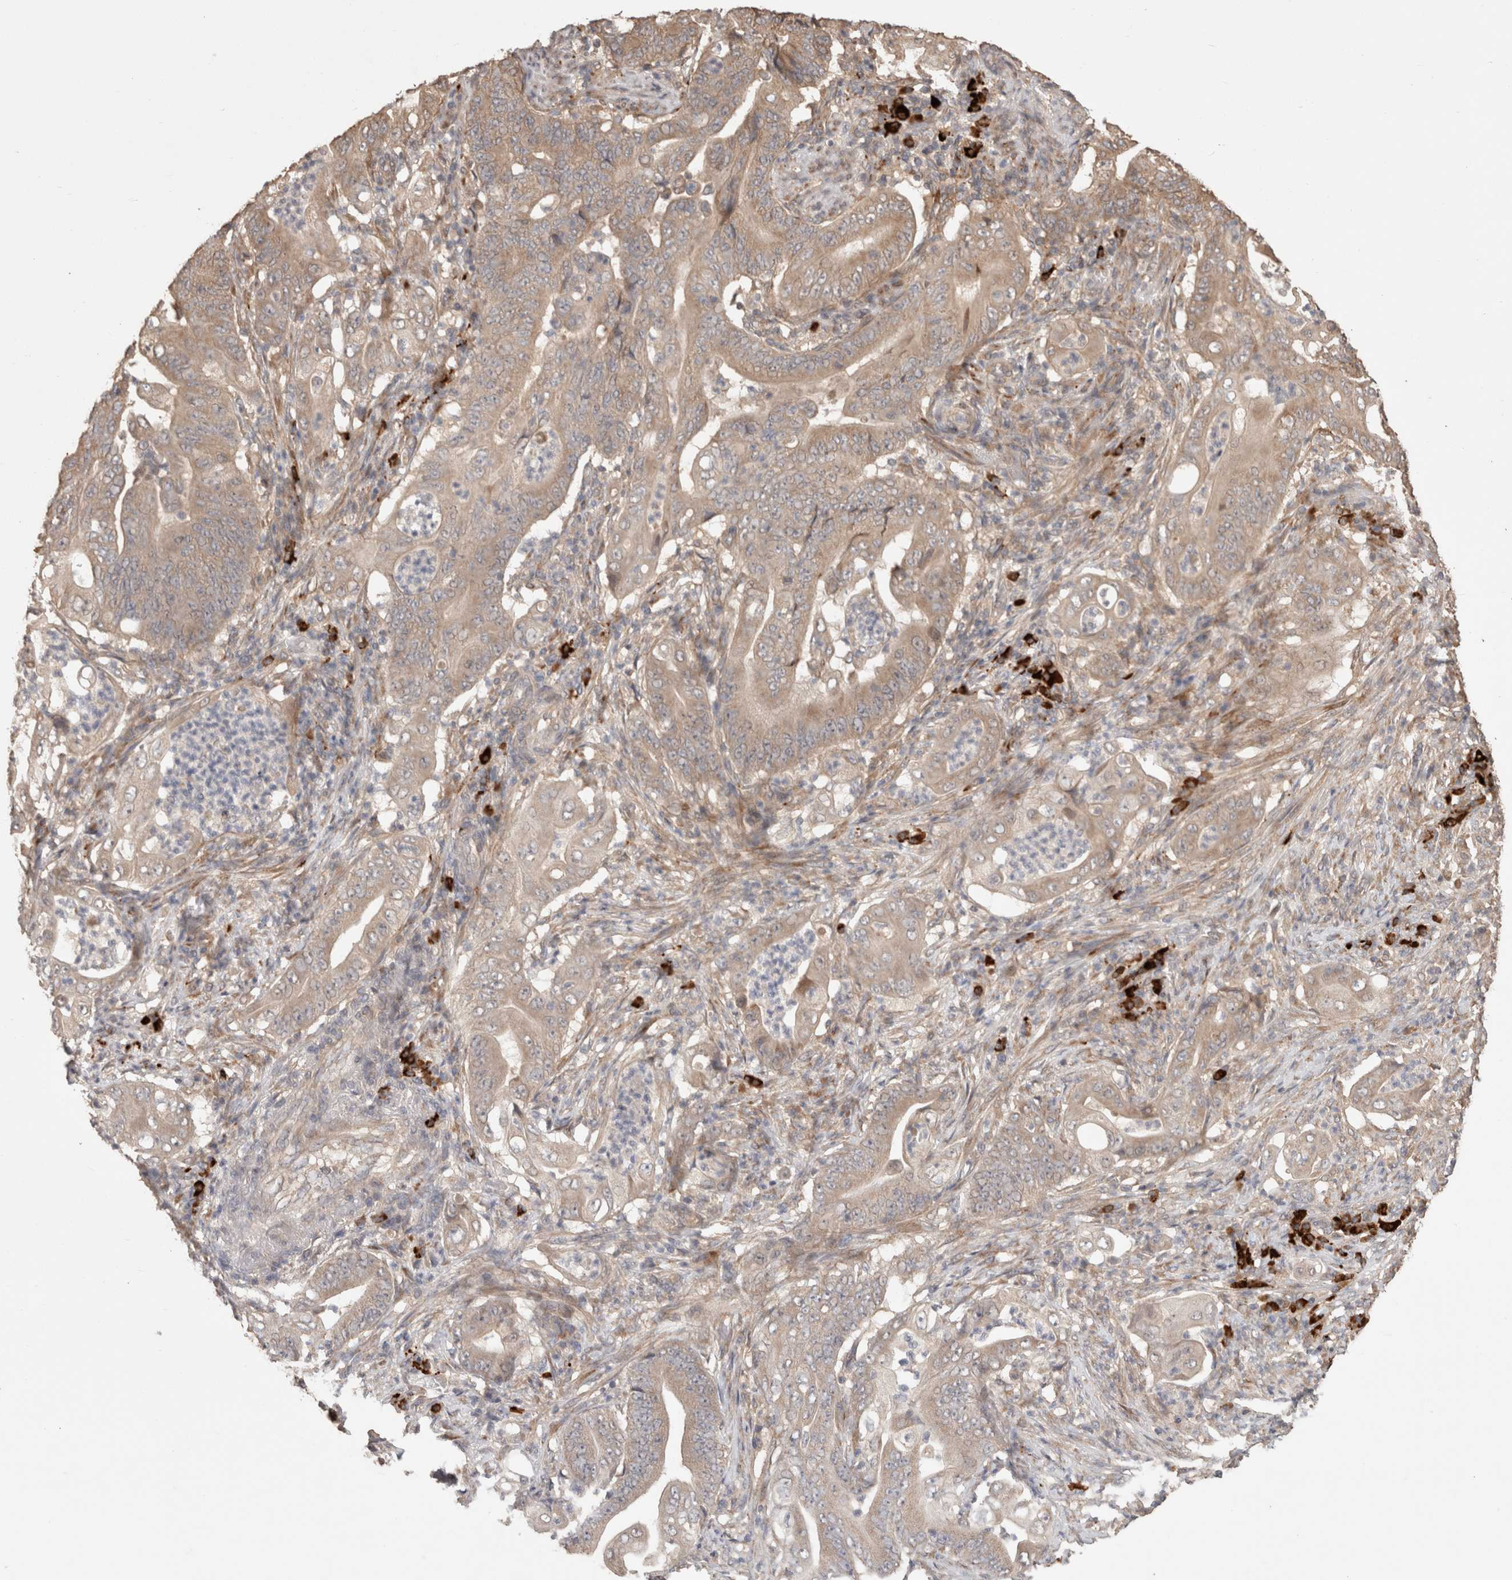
{"staining": {"intensity": "weak", "quantity": ">75%", "location": "cytoplasmic/membranous"}, "tissue": "stomach cancer", "cell_type": "Tumor cells", "image_type": "cancer", "snomed": [{"axis": "morphology", "description": "Adenocarcinoma, NOS"}, {"axis": "topography", "description": "Stomach"}], "caption": "Brown immunohistochemical staining in human stomach cancer (adenocarcinoma) shows weak cytoplasmic/membranous expression in about >75% of tumor cells. (Stains: DAB (3,3'-diaminobenzidine) in brown, nuclei in blue, Microscopy: brightfield microscopy at high magnification).", "gene": "HROB", "patient": {"sex": "female", "age": 73}}